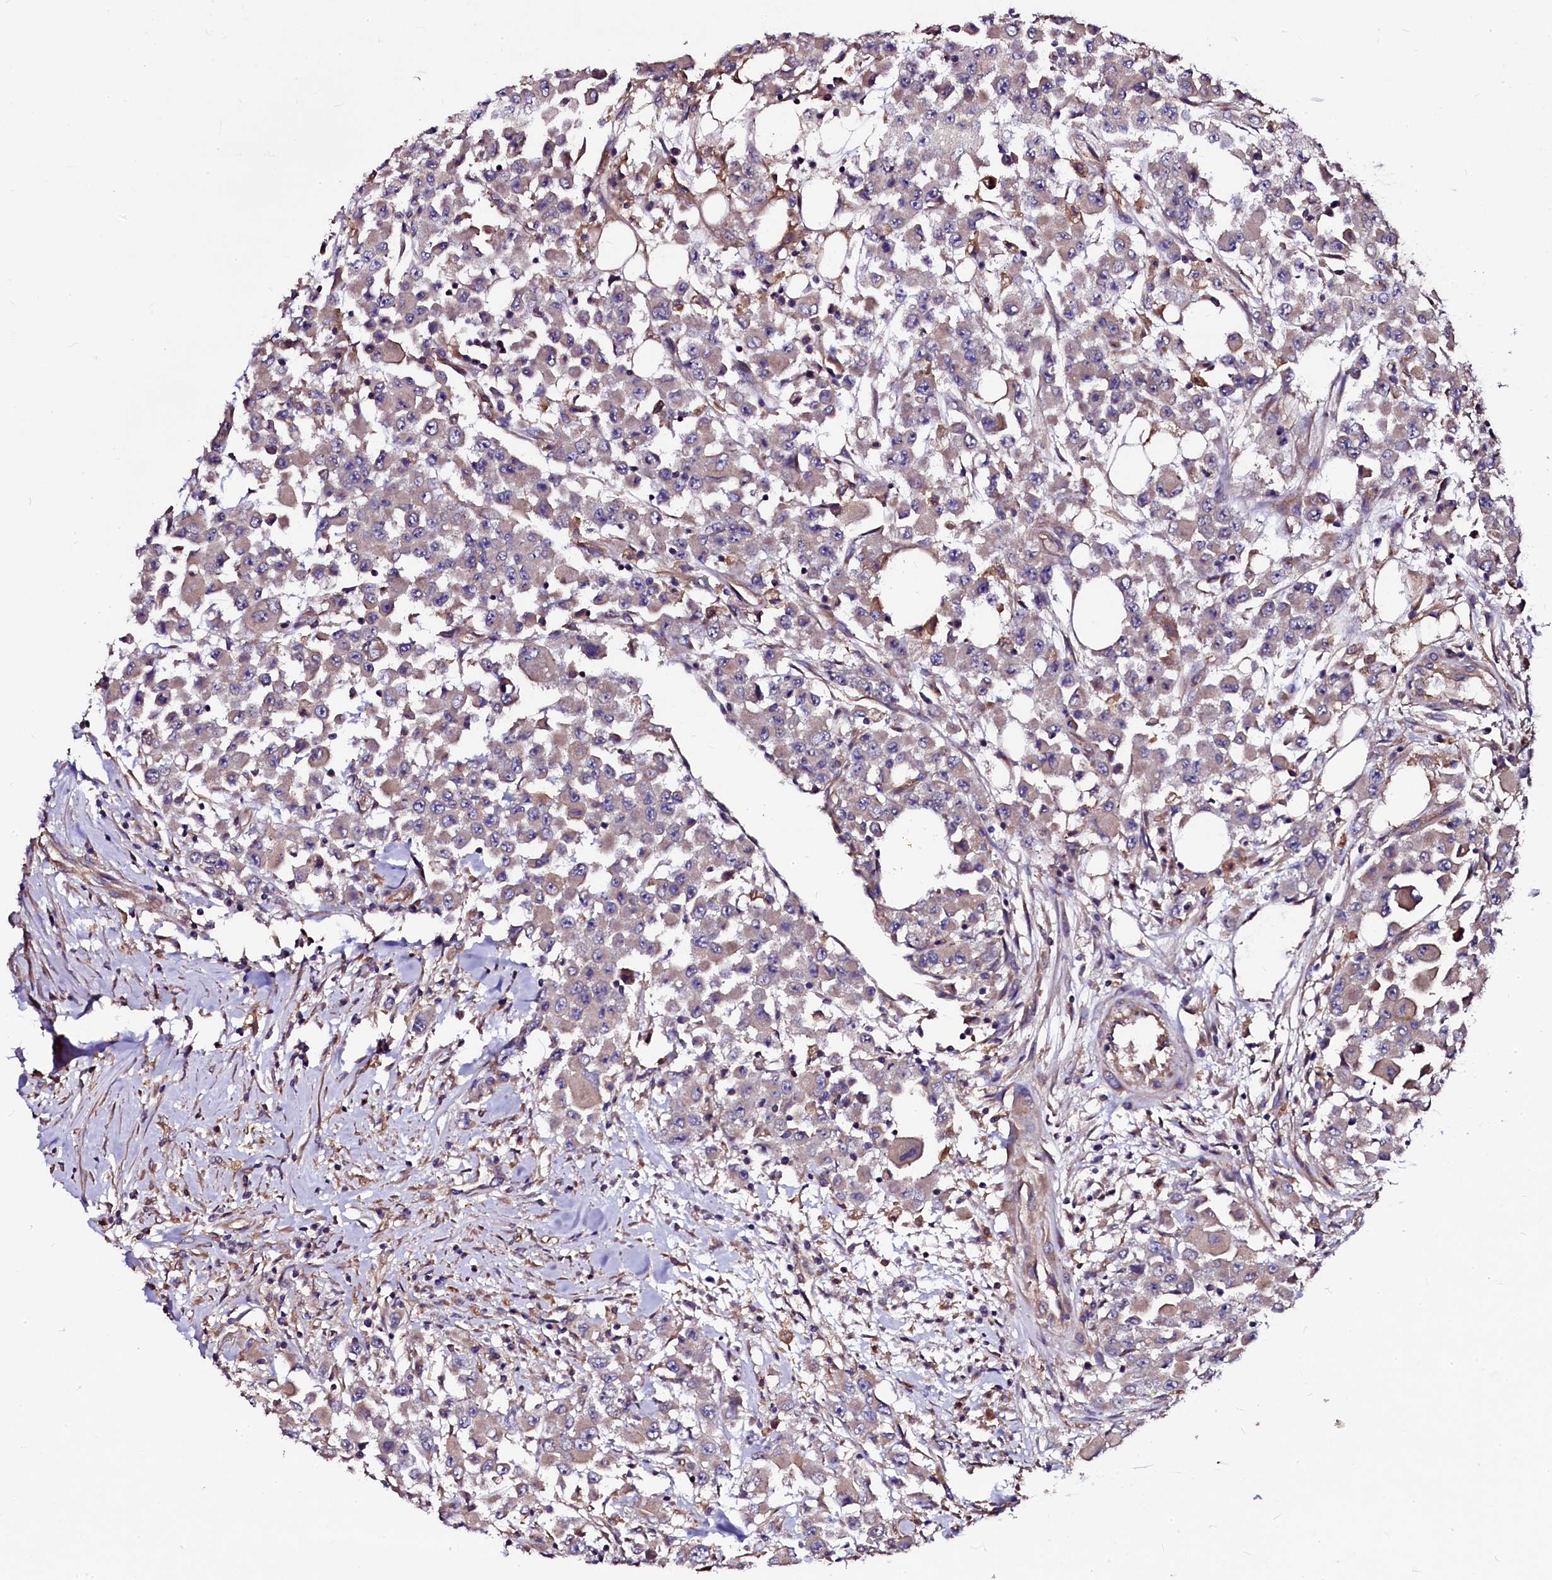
{"staining": {"intensity": "negative", "quantity": "none", "location": "none"}, "tissue": "colorectal cancer", "cell_type": "Tumor cells", "image_type": "cancer", "snomed": [{"axis": "morphology", "description": "Adenocarcinoma, NOS"}, {"axis": "topography", "description": "Colon"}], "caption": "Immunohistochemistry (IHC) of colorectal cancer reveals no positivity in tumor cells. (Immunohistochemistry (IHC), brightfield microscopy, high magnification).", "gene": "APPL2", "patient": {"sex": "male", "age": 51}}